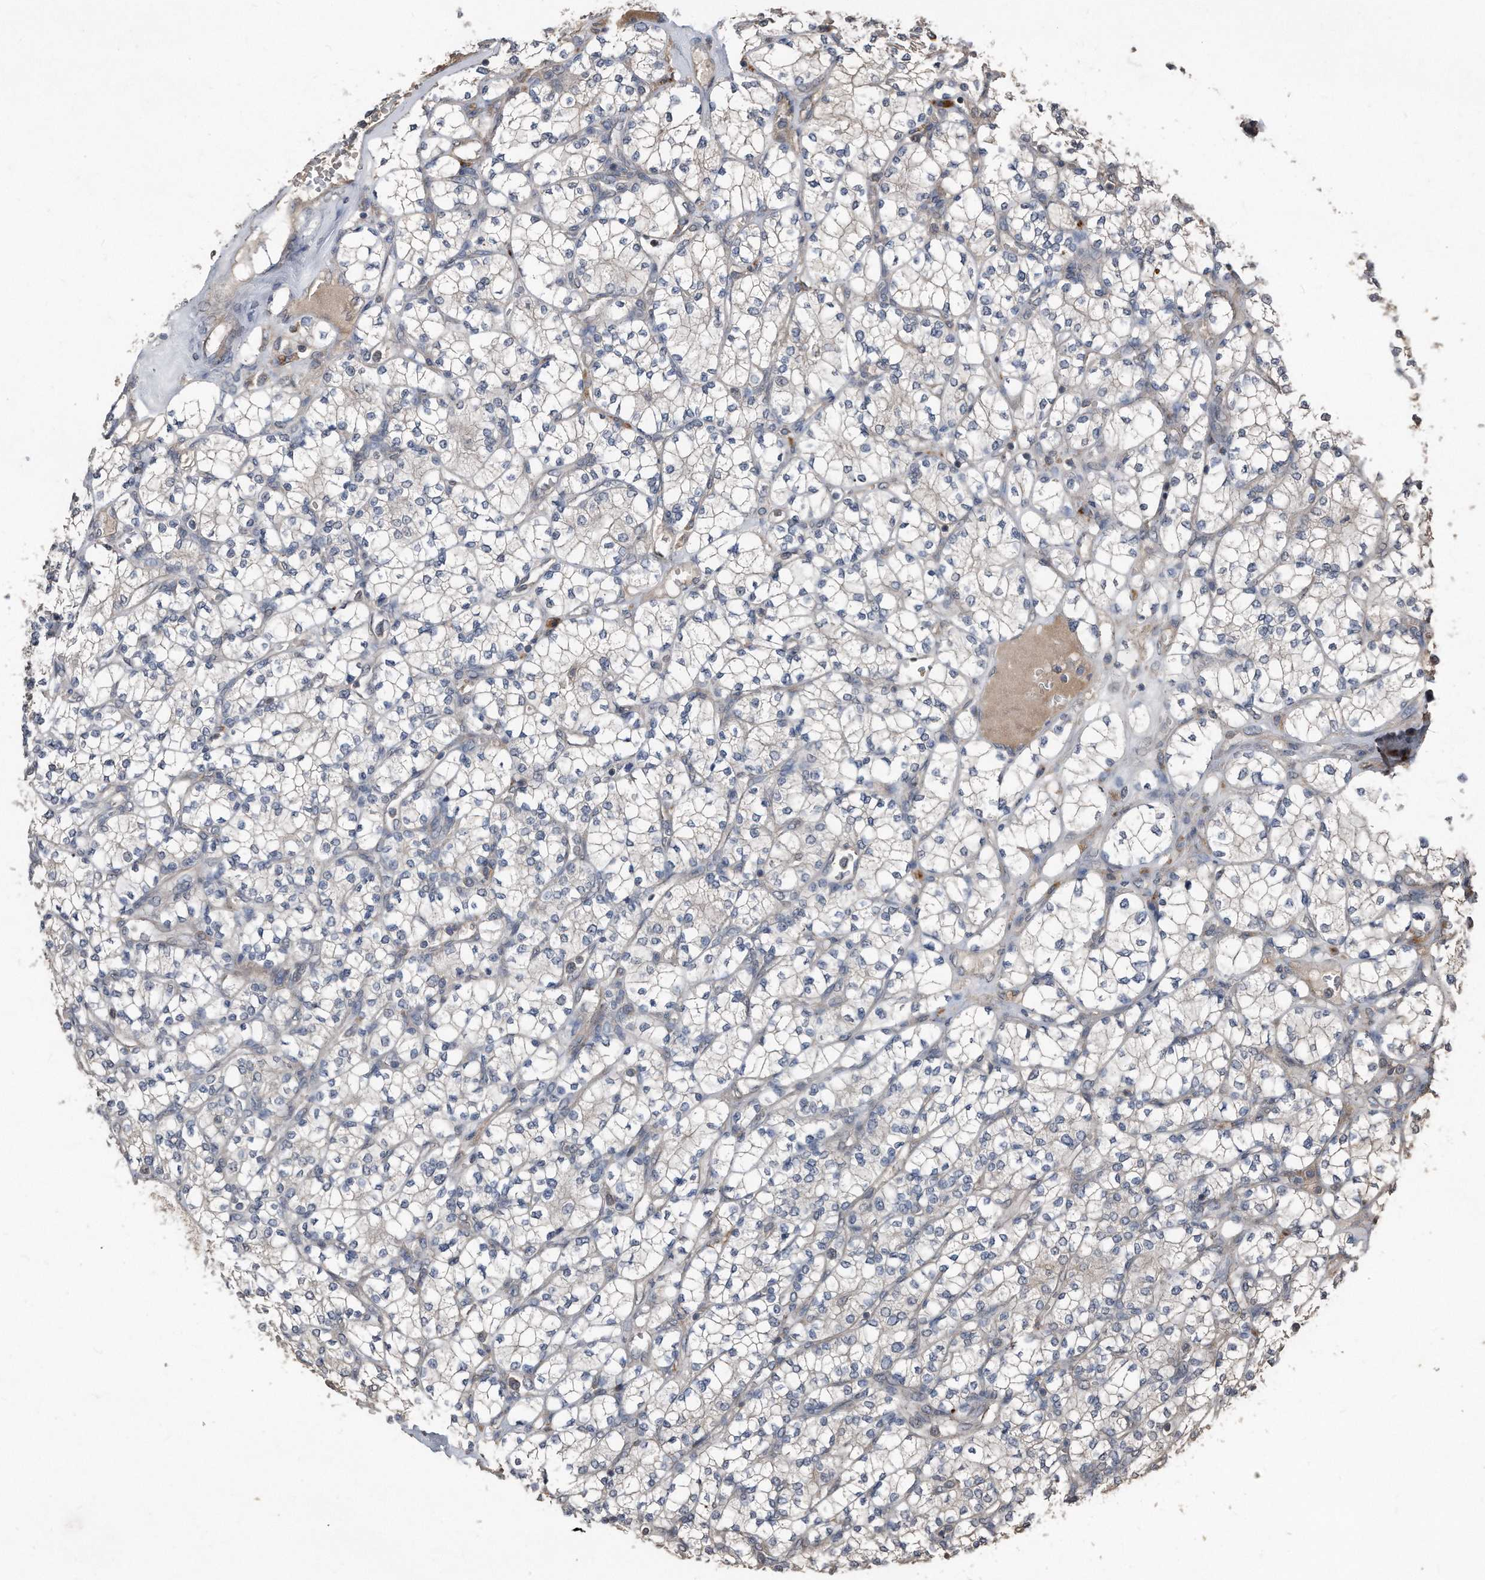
{"staining": {"intensity": "negative", "quantity": "none", "location": "none"}, "tissue": "renal cancer", "cell_type": "Tumor cells", "image_type": "cancer", "snomed": [{"axis": "morphology", "description": "Adenocarcinoma, NOS"}, {"axis": "topography", "description": "Kidney"}], "caption": "An immunohistochemistry (IHC) micrograph of renal cancer is shown. There is no staining in tumor cells of renal cancer.", "gene": "ANKRD10", "patient": {"sex": "male", "age": 77}}